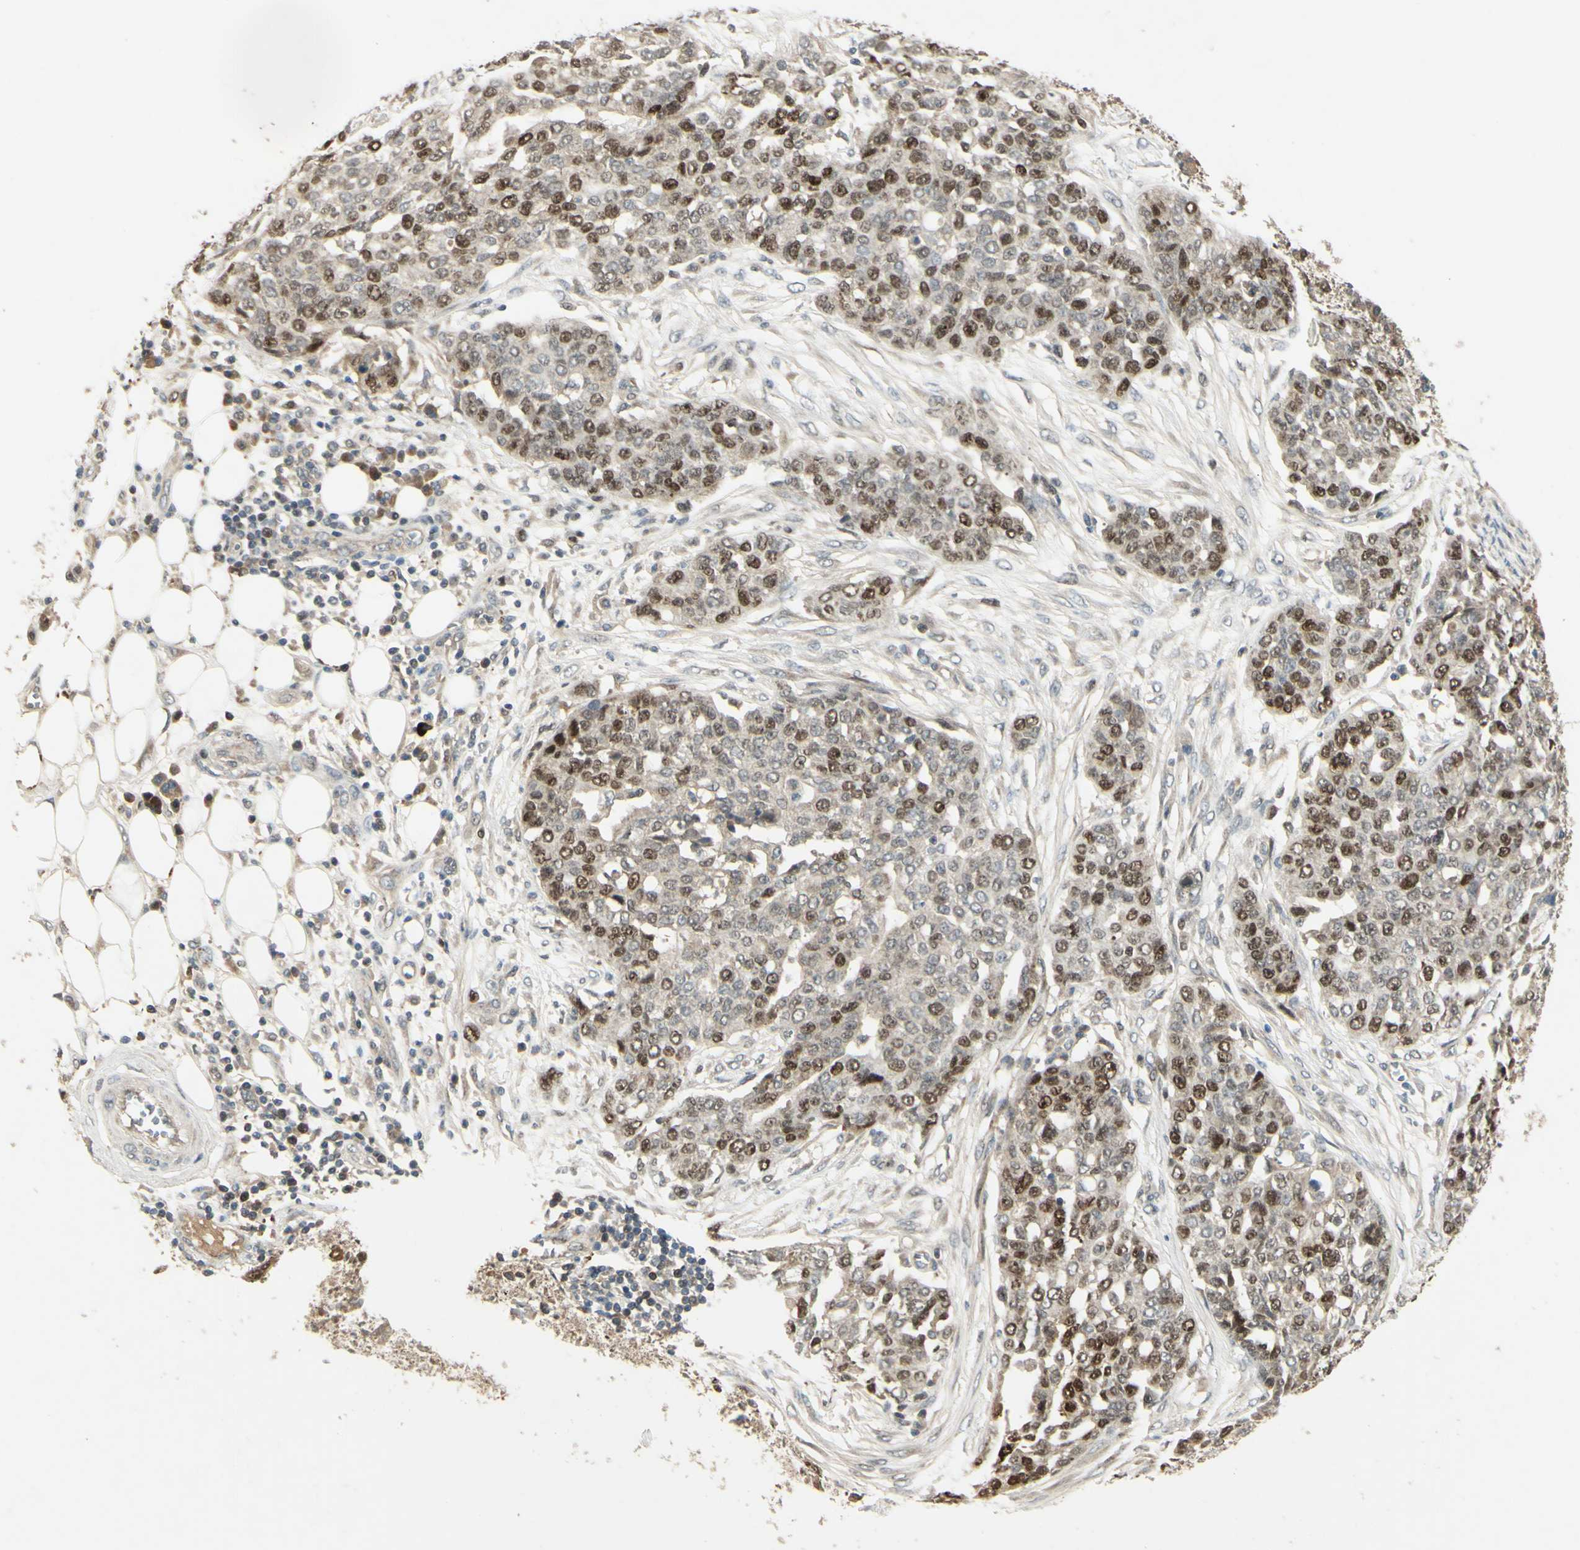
{"staining": {"intensity": "strong", "quantity": "25%-75%", "location": "nuclear"}, "tissue": "ovarian cancer", "cell_type": "Tumor cells", "image_type": "cancer", "snomed": [{"axis": "morphology", "description": "Cystadenocarcinoma, serous, NOS"}, {"axis": "topography", "description": "Soft tissue"}, {"axis": "topography", "description": "Ovary"}], "caption": "Protein analysis of ovarian cancer (serous cystadenocarcinoma) tissue exhibits strong nuclear staining in approximately 25%-75% of tumor cells.", "gene": "RAD18", "patient": {"sex": "female", "age": 57}}